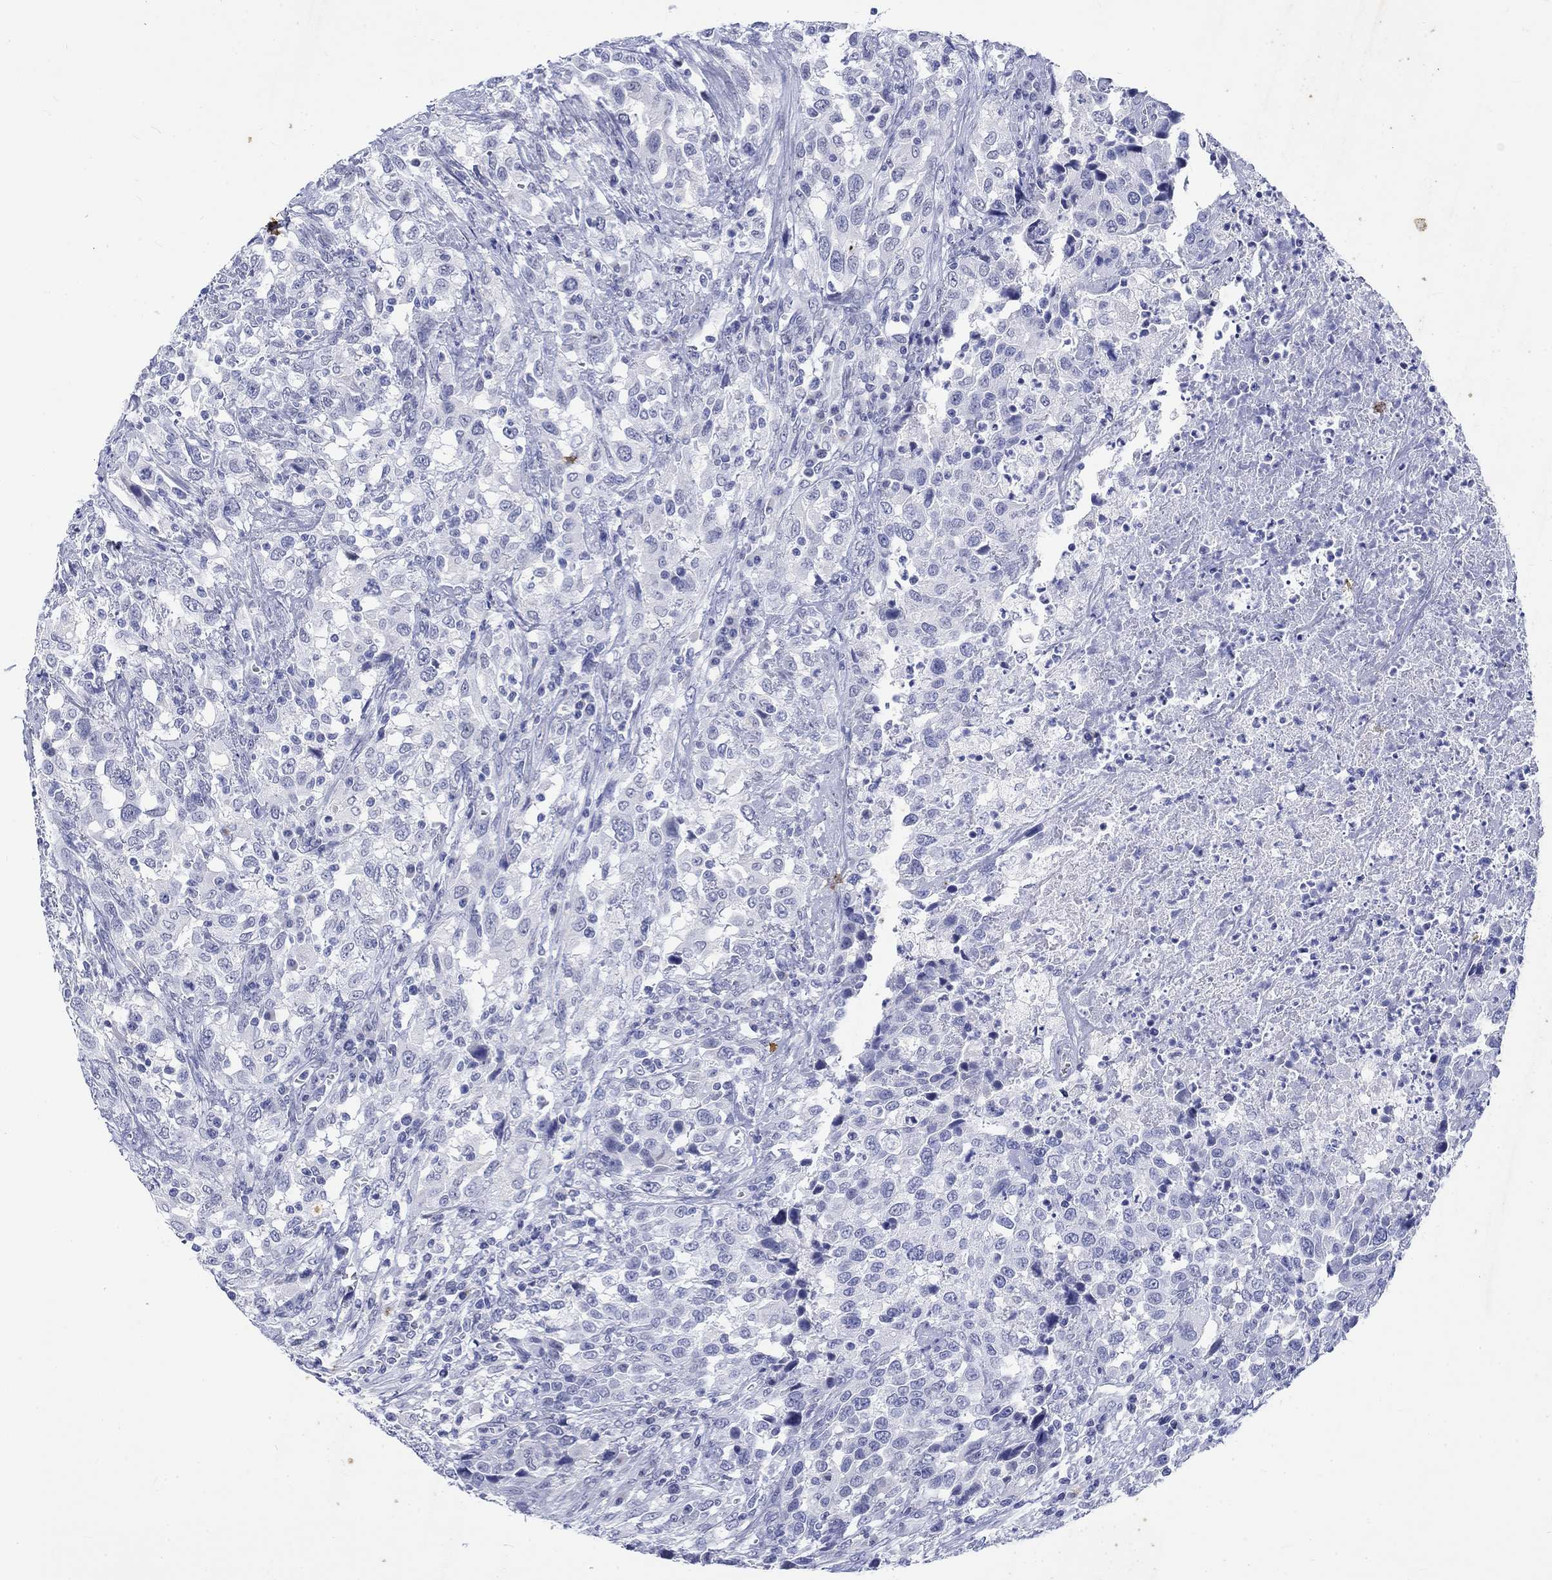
{"staining": {"intensity": "negative", "quantity": "none", "location": "none"}, "tissue": "urothelial cancer", "cell_type": "Tumor cells", "image_type": "cancer", "snomed": [{"axis": "morphology", "description": "Urothelial carcinoma, NOS"}, {"axis": "morphology", "description": "Urothelial carcinoma, High grade"}, {"axis": "topography", "description": "Urinary bladder"}], "caption": "IHC histopathology image of human transitional cell carcinoma stained for a protein (brown), which exhibits no staining in tumor cells. (Brightfield microscopy of DAB immunohistochemistry at high magnification).", "gene": "KRT76", "patient": {"sex": "female", "age": 64}}